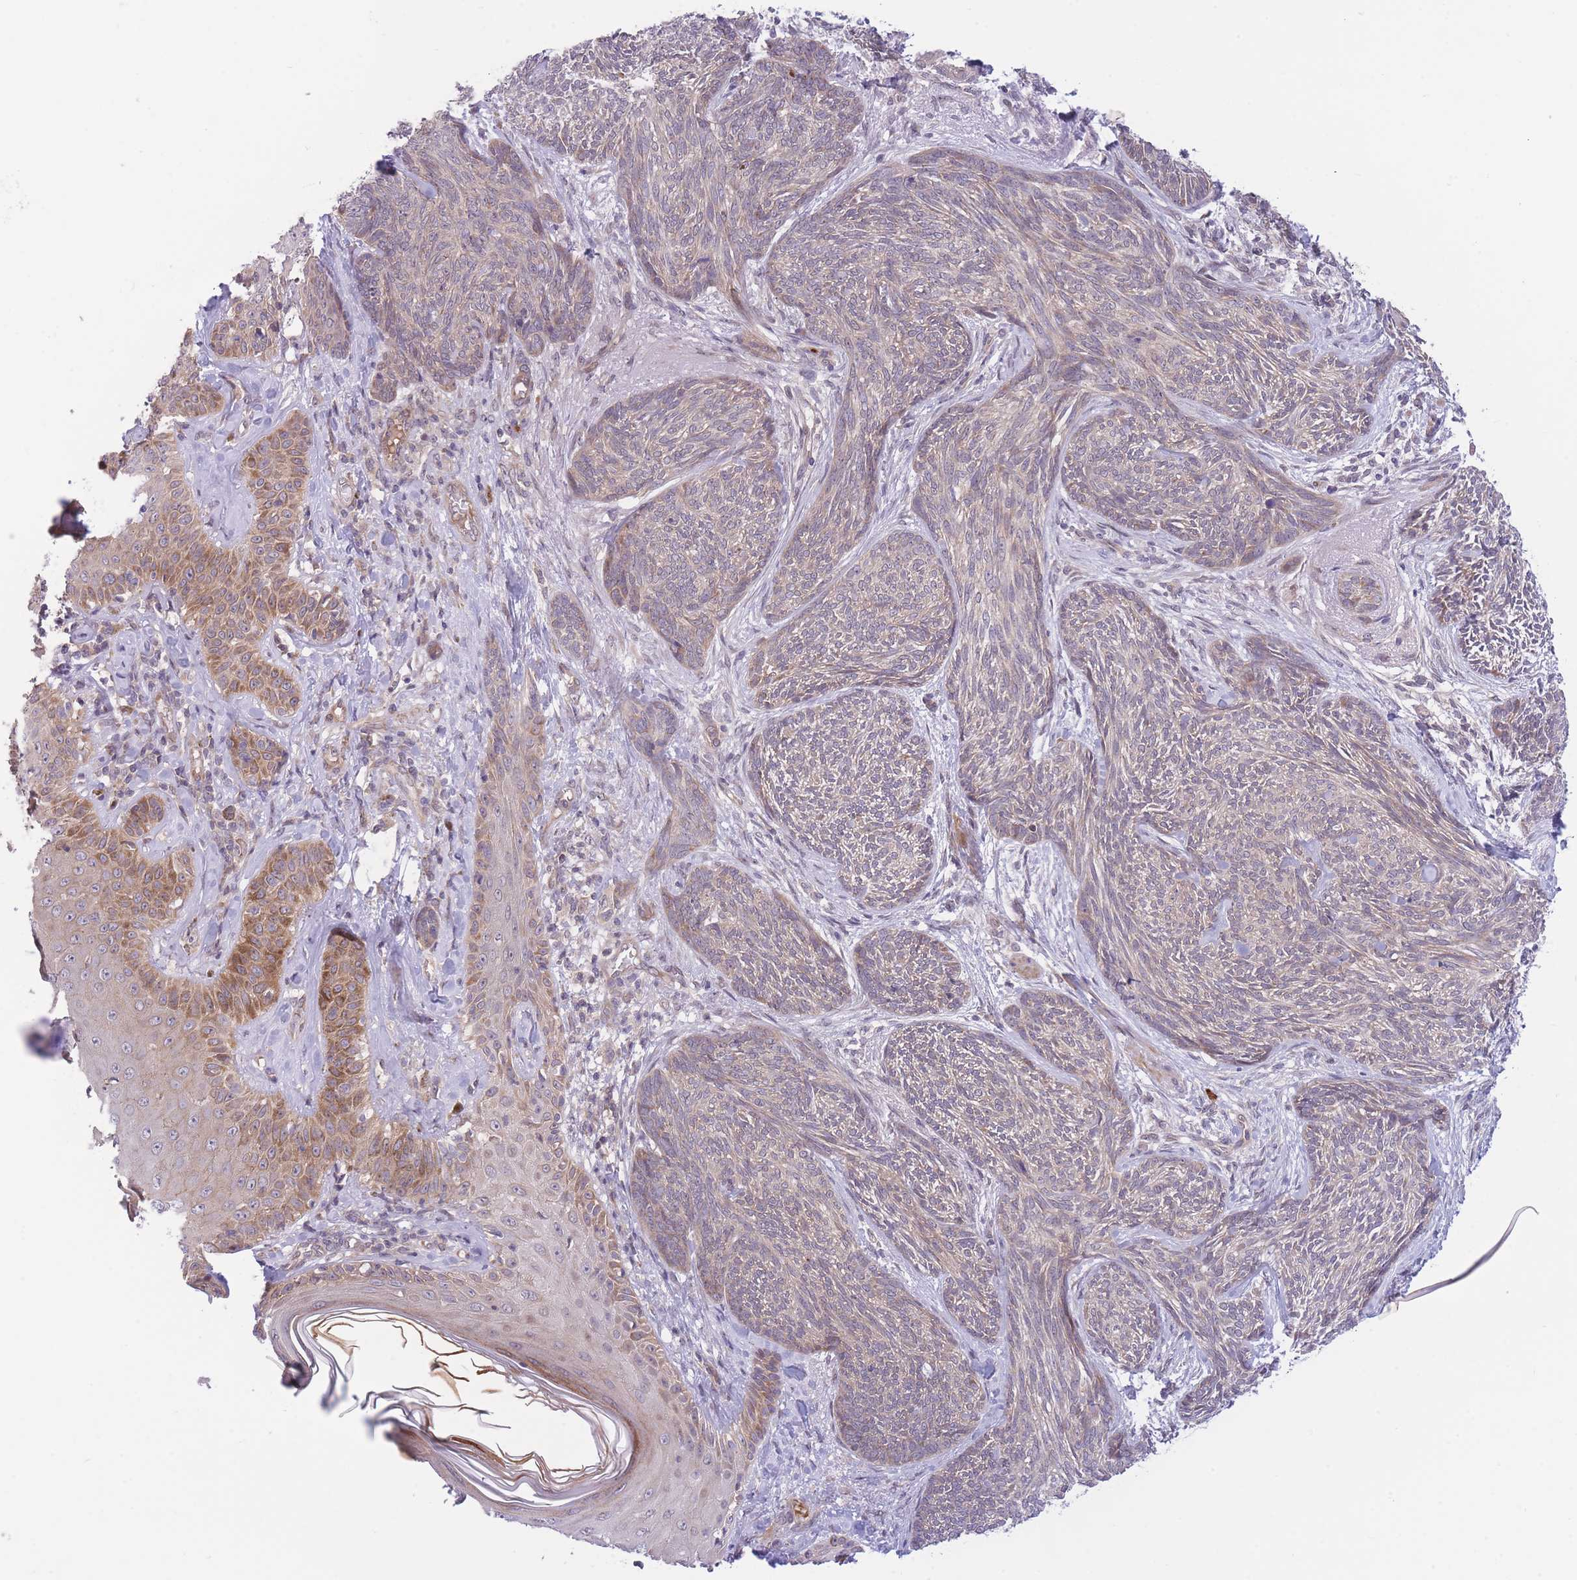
{"staining": {"intensity": "moderate", "quantity": "25%-75%", "location": "cytoplasmic/membranous"}, "tissue": "skin cancer", "cell_type": "Tumor cells", "image_type": "cancer", "snomed": [{"axis": "morphology", "description": "Basal cell carcinoma"}, {"axis": "topography", "description": "Skin"}], "caption": "Immunohistochemical staining of human basal cell carcinoma (skin) shows medium levels of moderate cytoplasmic/membranous protein positivity in about 25%-75% of tumor cells.", "gene": "CDC25B", "patient": {"sex": "male", "age": 73}}